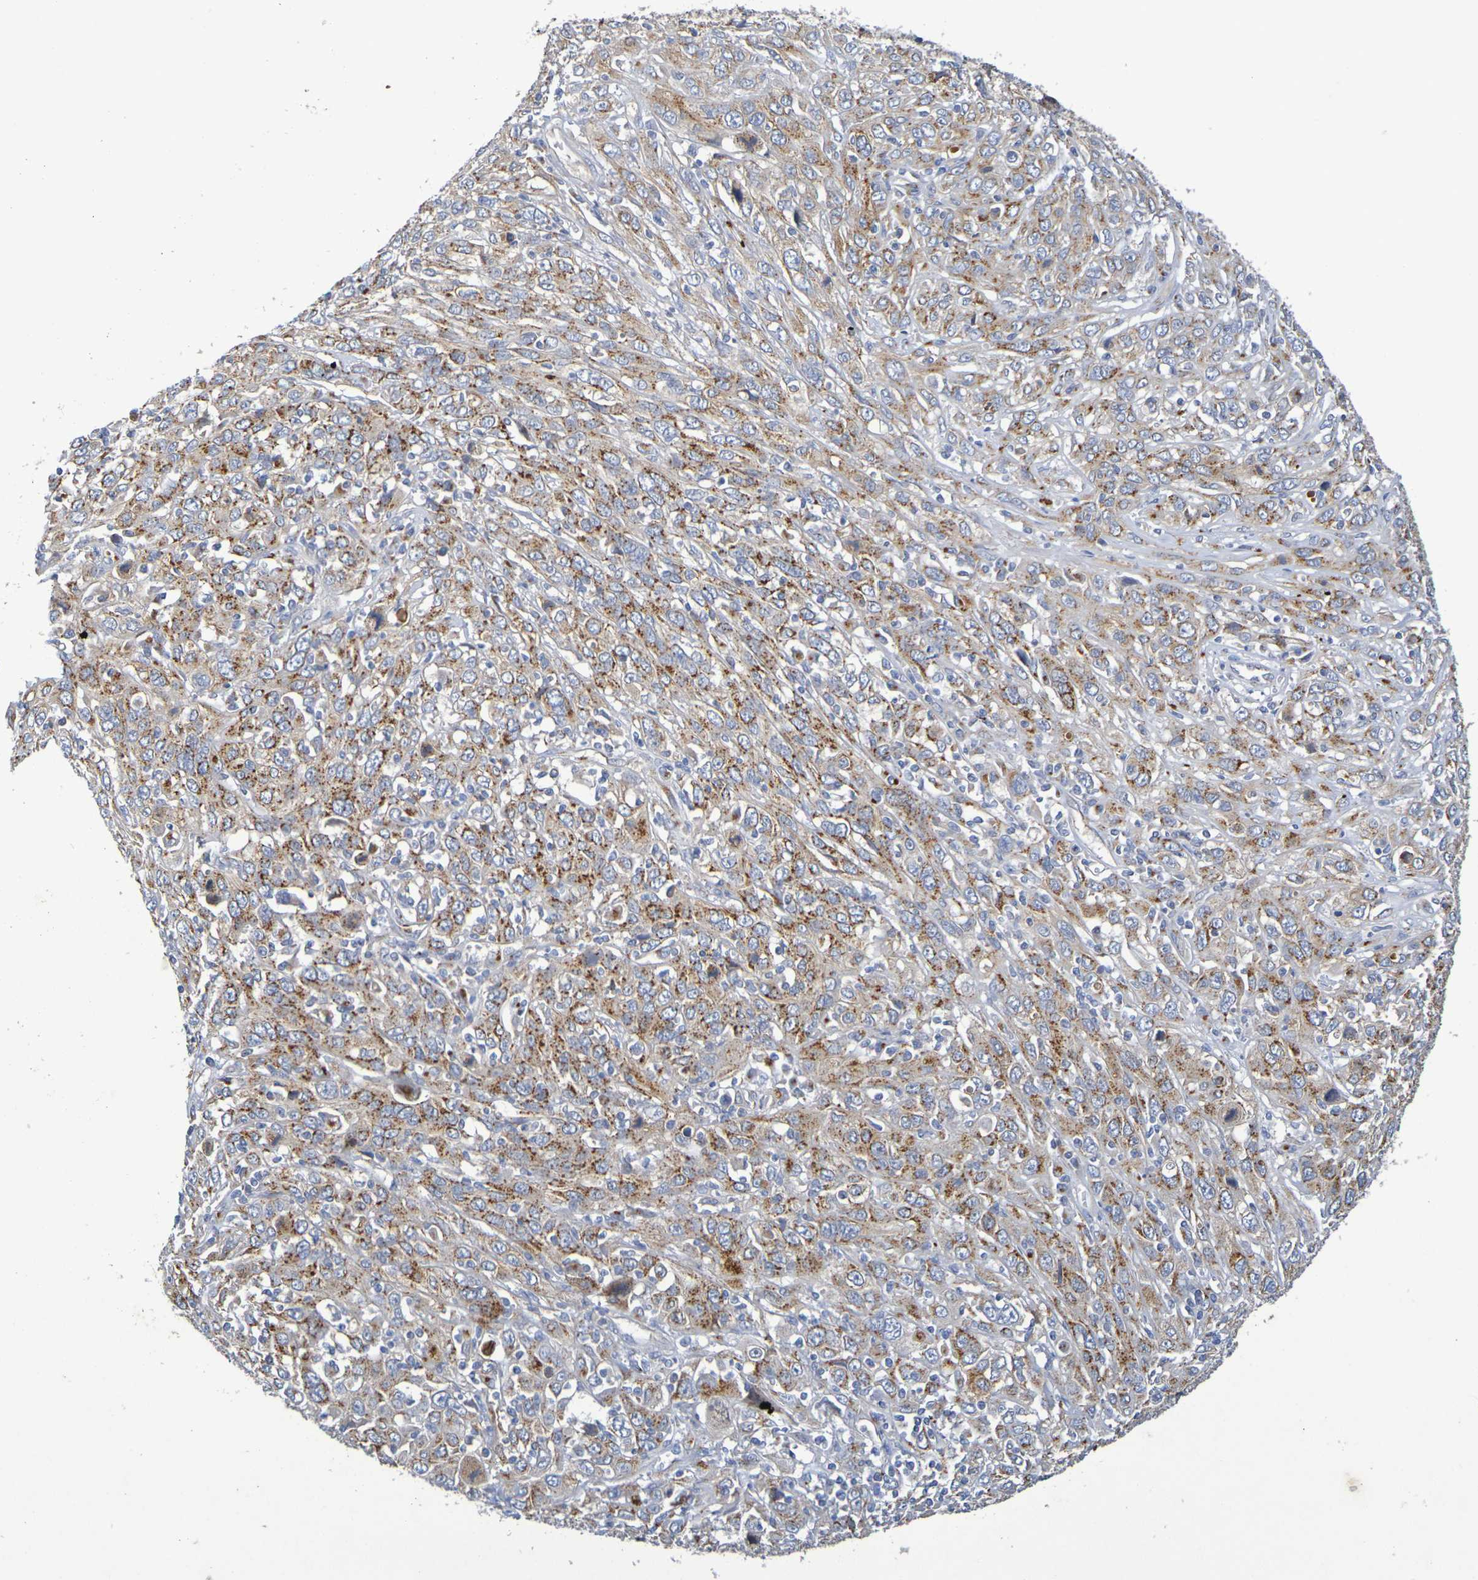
{"staining": {"intensity": "moderate", "quantity": ">75%", "location": "cytoplasmic/membranous"}, "tissue": "cervical cancer", "cell_type": "Tumor cells", "image_type": "cancer", "snomed": [{"axis": "morphology", "description": "Squamous cell carcinoma, NOS"}, {"axis": "topography", "description": "Cervix"}], "caption": "Moderate cytoplasmic/membranous protein expression is appreciated in about >75% of tumor cells in cervical cancer.", "gene": "DCP2", "patient": {"sex": "female", "age": 46}}